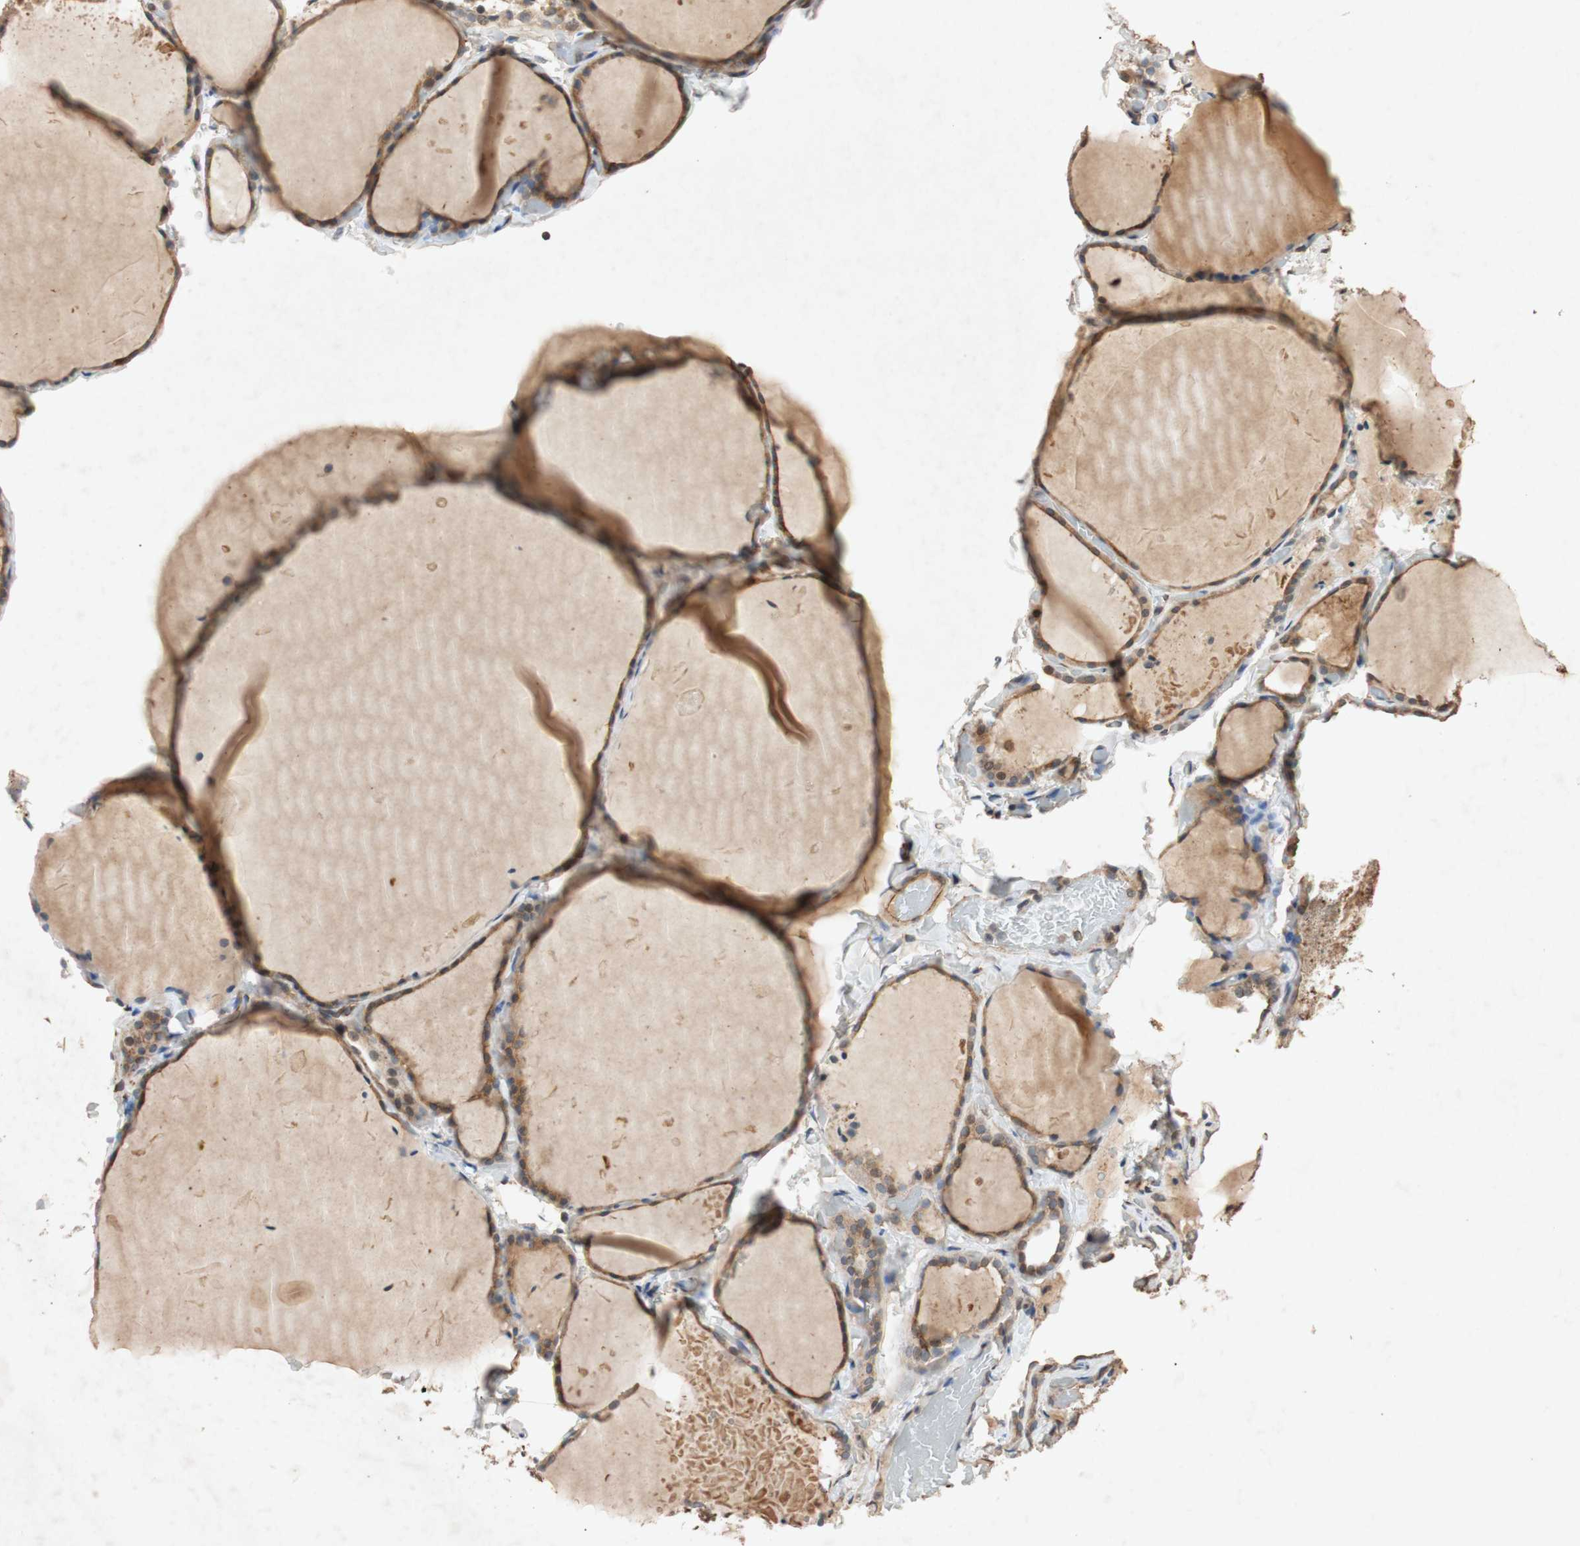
{"staining": {"intensity": "weak", "quantity": "25%-75%", "location": "cytoplasmic/membranous"}, "tissue": "thyroid gland", "cell_type": "Glandular cells", "image_type": "normal", "snomed": [{"axis": "morphology", "description": "Normal tissue, NOS"}, {"axis": "topography", "description": "Thyroid gland"}], "caption": "An immunohistochemistry (IHC) photomicrograph of normal tissue is shown. Protein staining in brown highlights weak cytoplasmic/membranous positivity in thyroid gland within glandular cells.", "gene": "TUBB", "patient": {"sex": "female", "age": 22}}